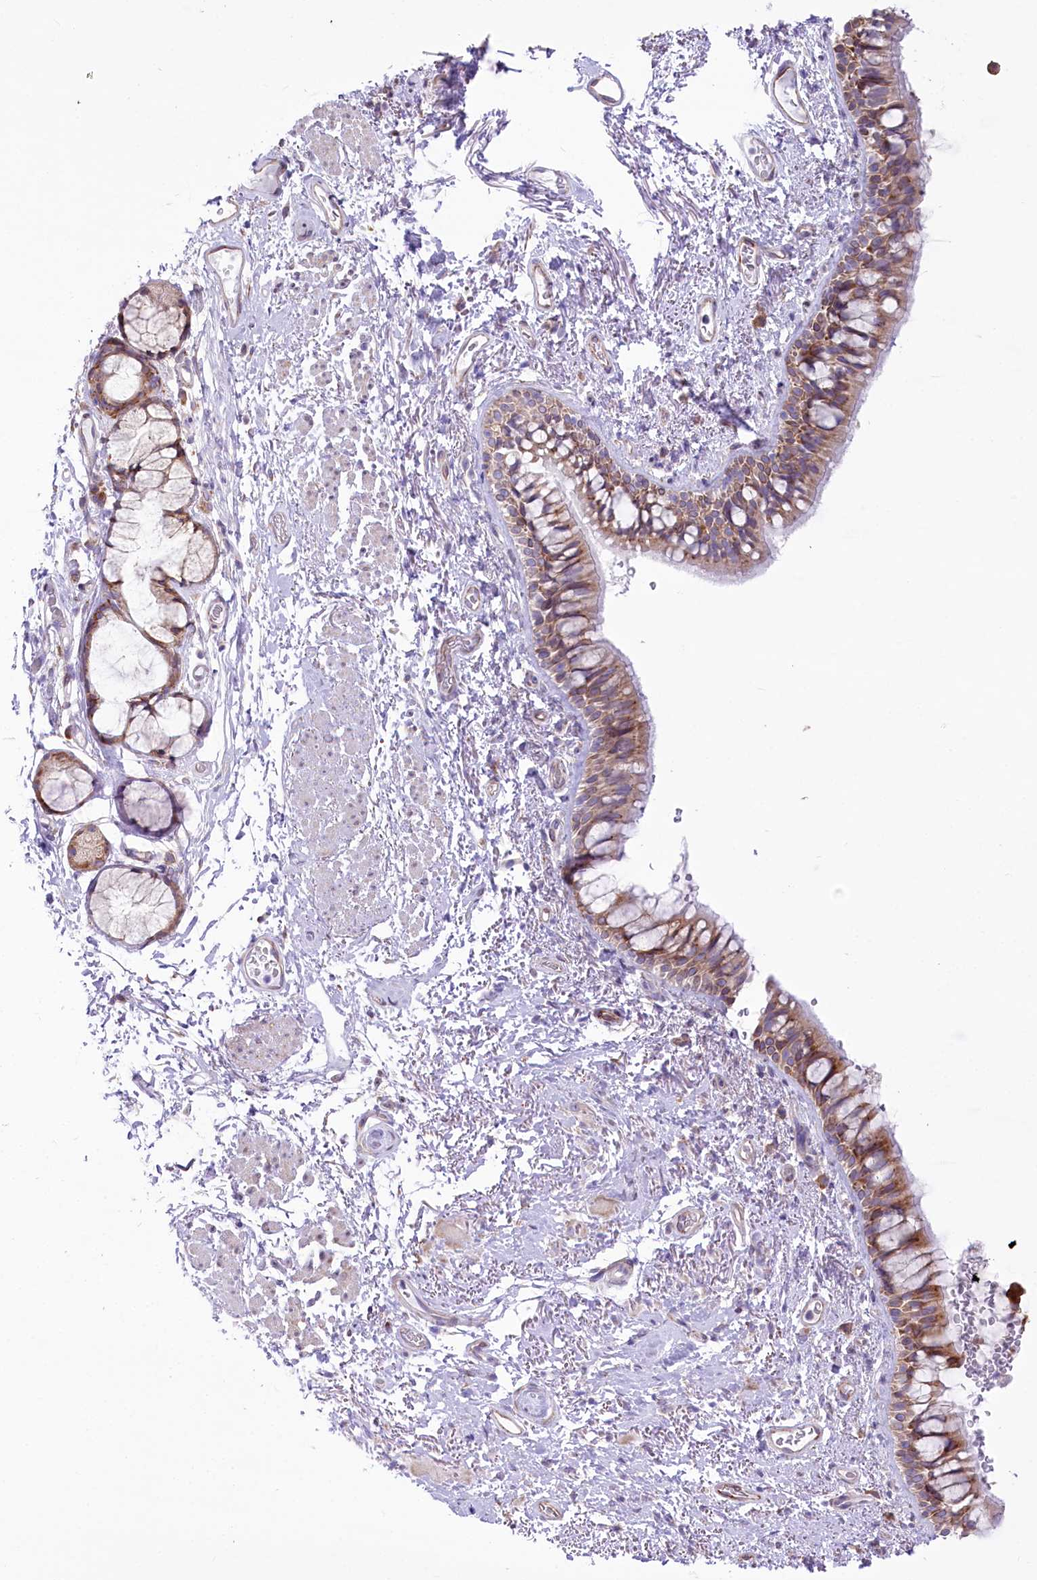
{"staining": {"intensity": "moderate", "quantity": ">75%", "location": "cytoplasmic/membranous"}, "tissue": "bronchus", "cell_type": "Respiratory epithelial cells", "image_type": "normal", "snomed": [{"axis": "morphology", "description": "Normal tissue, NOS"}, {"axis": "topography", "description": "Cartilage tissue"}, {"axis": "topography", "description": "Bronchus"}], "caption": "Unremarkable bronchus shows moderate cytoplasmic/membranous positivity in about >75% of respiratory epithelial cells, visualized by immunohistochemistry. (DAB (3,3'-diaminobenzidine) IHC with brightfield microscopy, high magnification).", "gene": "STT3B", "patient": {"sex": "female", "age": 73}}